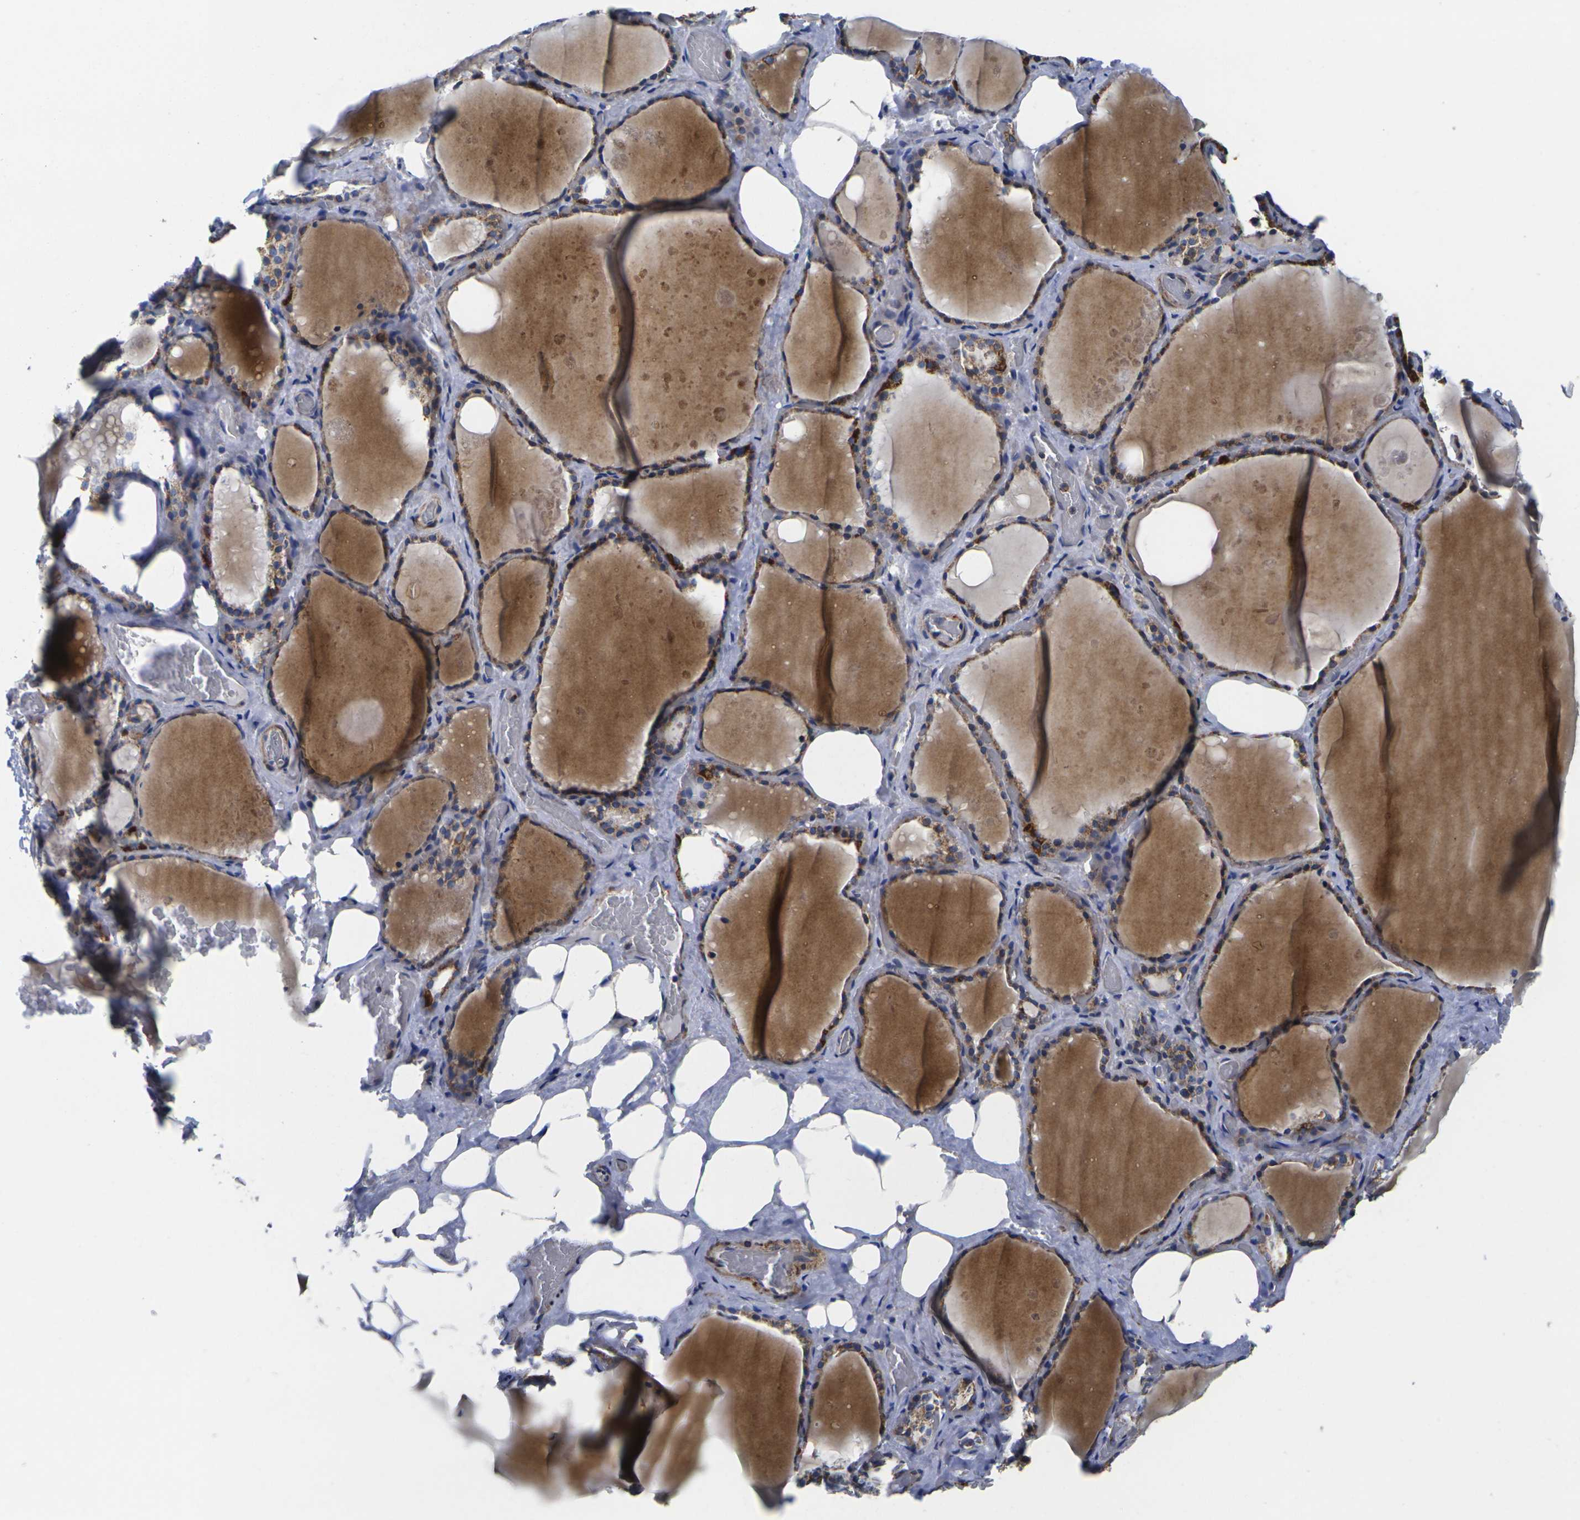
{"staining": {"intensity": "moderate", "quantity": ">75%", "location": "cytoplasmic/membranous"}, "tissue": "thyroid gland", "cell_type": "Glandular cells", "image_type": "normal", "snomed": [{"axis": "morphology", "description": "Normal tissue, NOS"}, {"axis": "topography", "description": "Thyroid gland"}], "caption": "The immunohistochemical stain labels moderate cytoplasmic/membranous positivity in glandular cells of normal thyroid gland.", "gene": "P2RY11", "patient": {"sex": "male", "age": 61}}